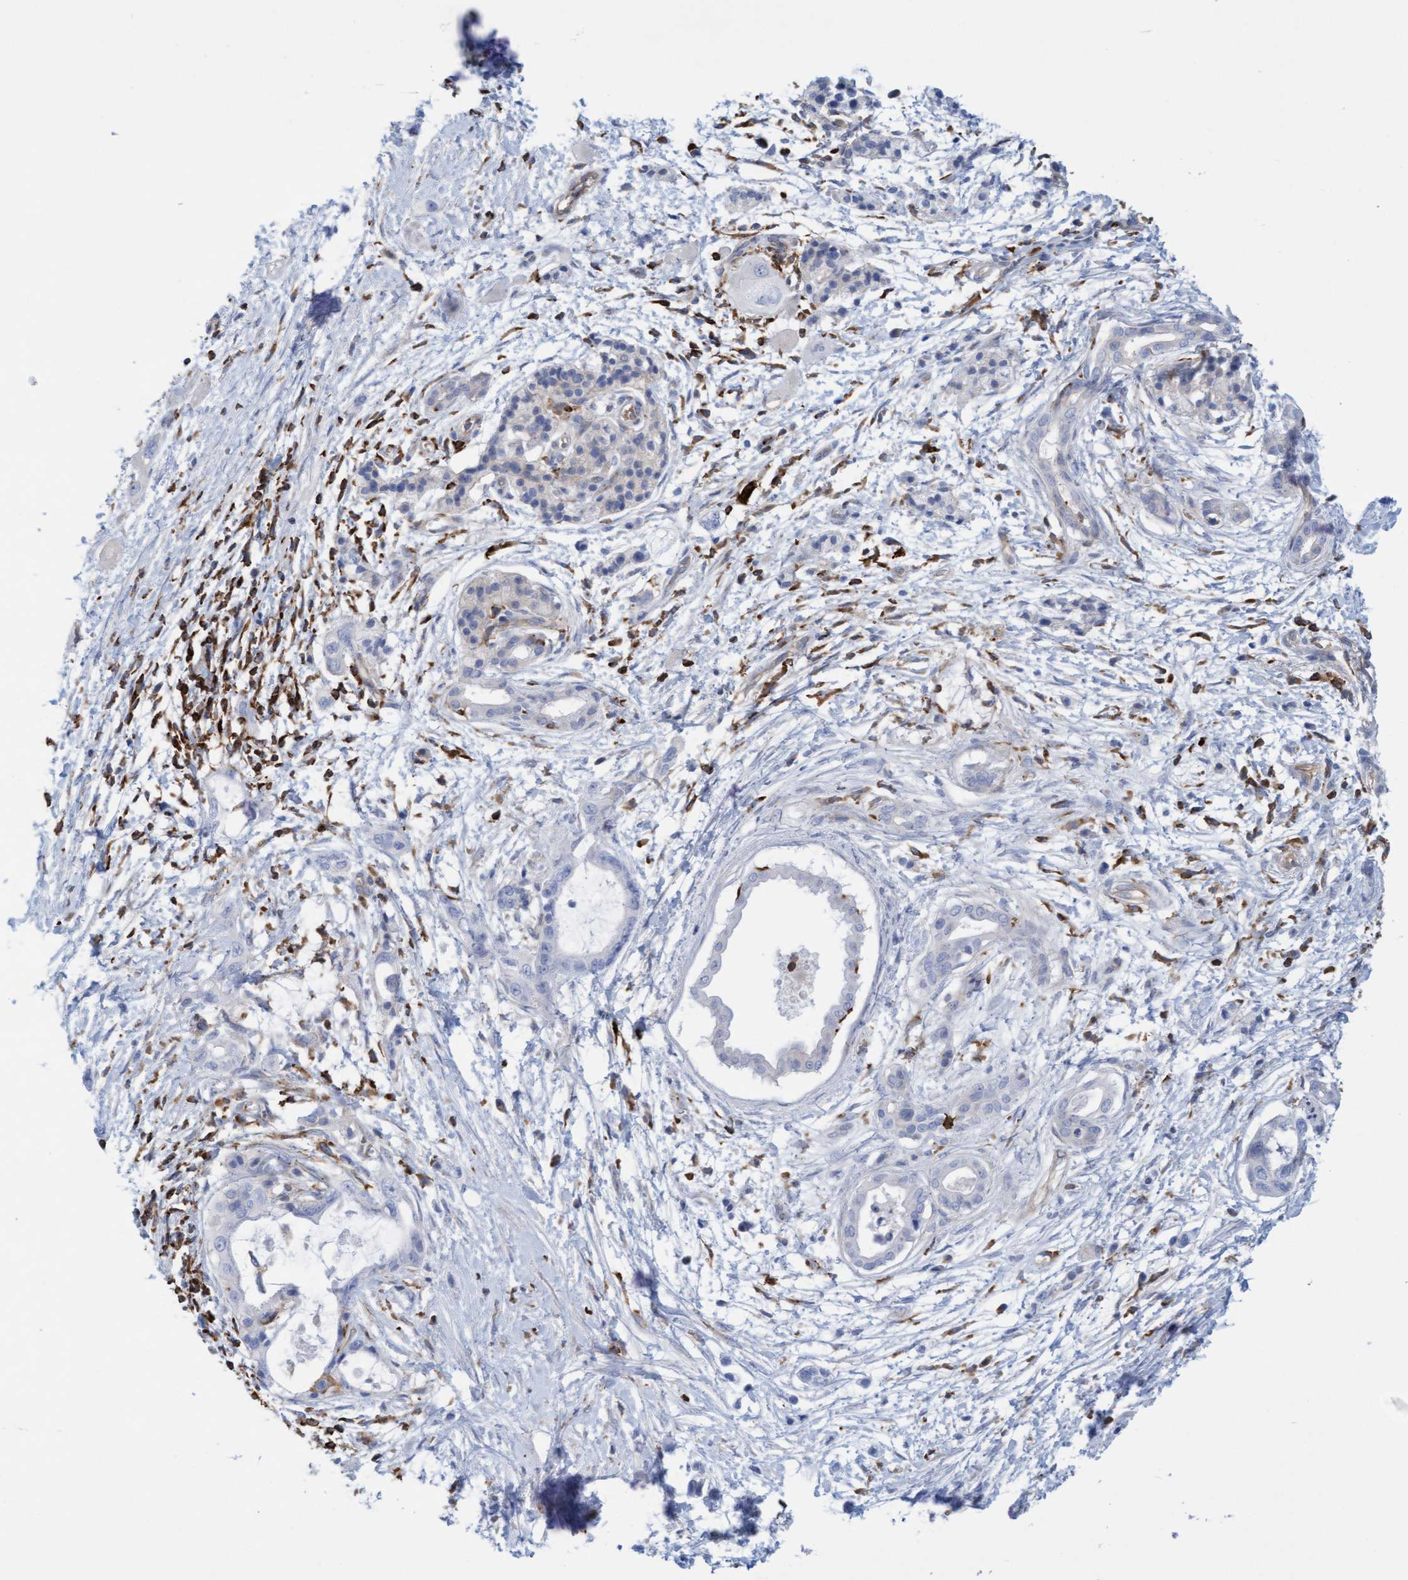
{"staining": {"intensity": "negative", "quantity": "none", "location": "none"}, "tissue": "pancreatic cancer", "cell_type": "Tumor cells", "image_type": "cancer", "snomed": [{"axis": "morphology", "description": "Adenocarcinoma, NOS"}, {"axis": "topography", "description": "Pancreas"}], "caption": "The IHC histopathology image has no significant expression in tumor cells of pancreatic cancer tissue. (Immunohistochemistry (ihc), brightfield microscopy, high magnification).", "gene": "FNBP1", "patient": {"sex": "male", "age": 59}}